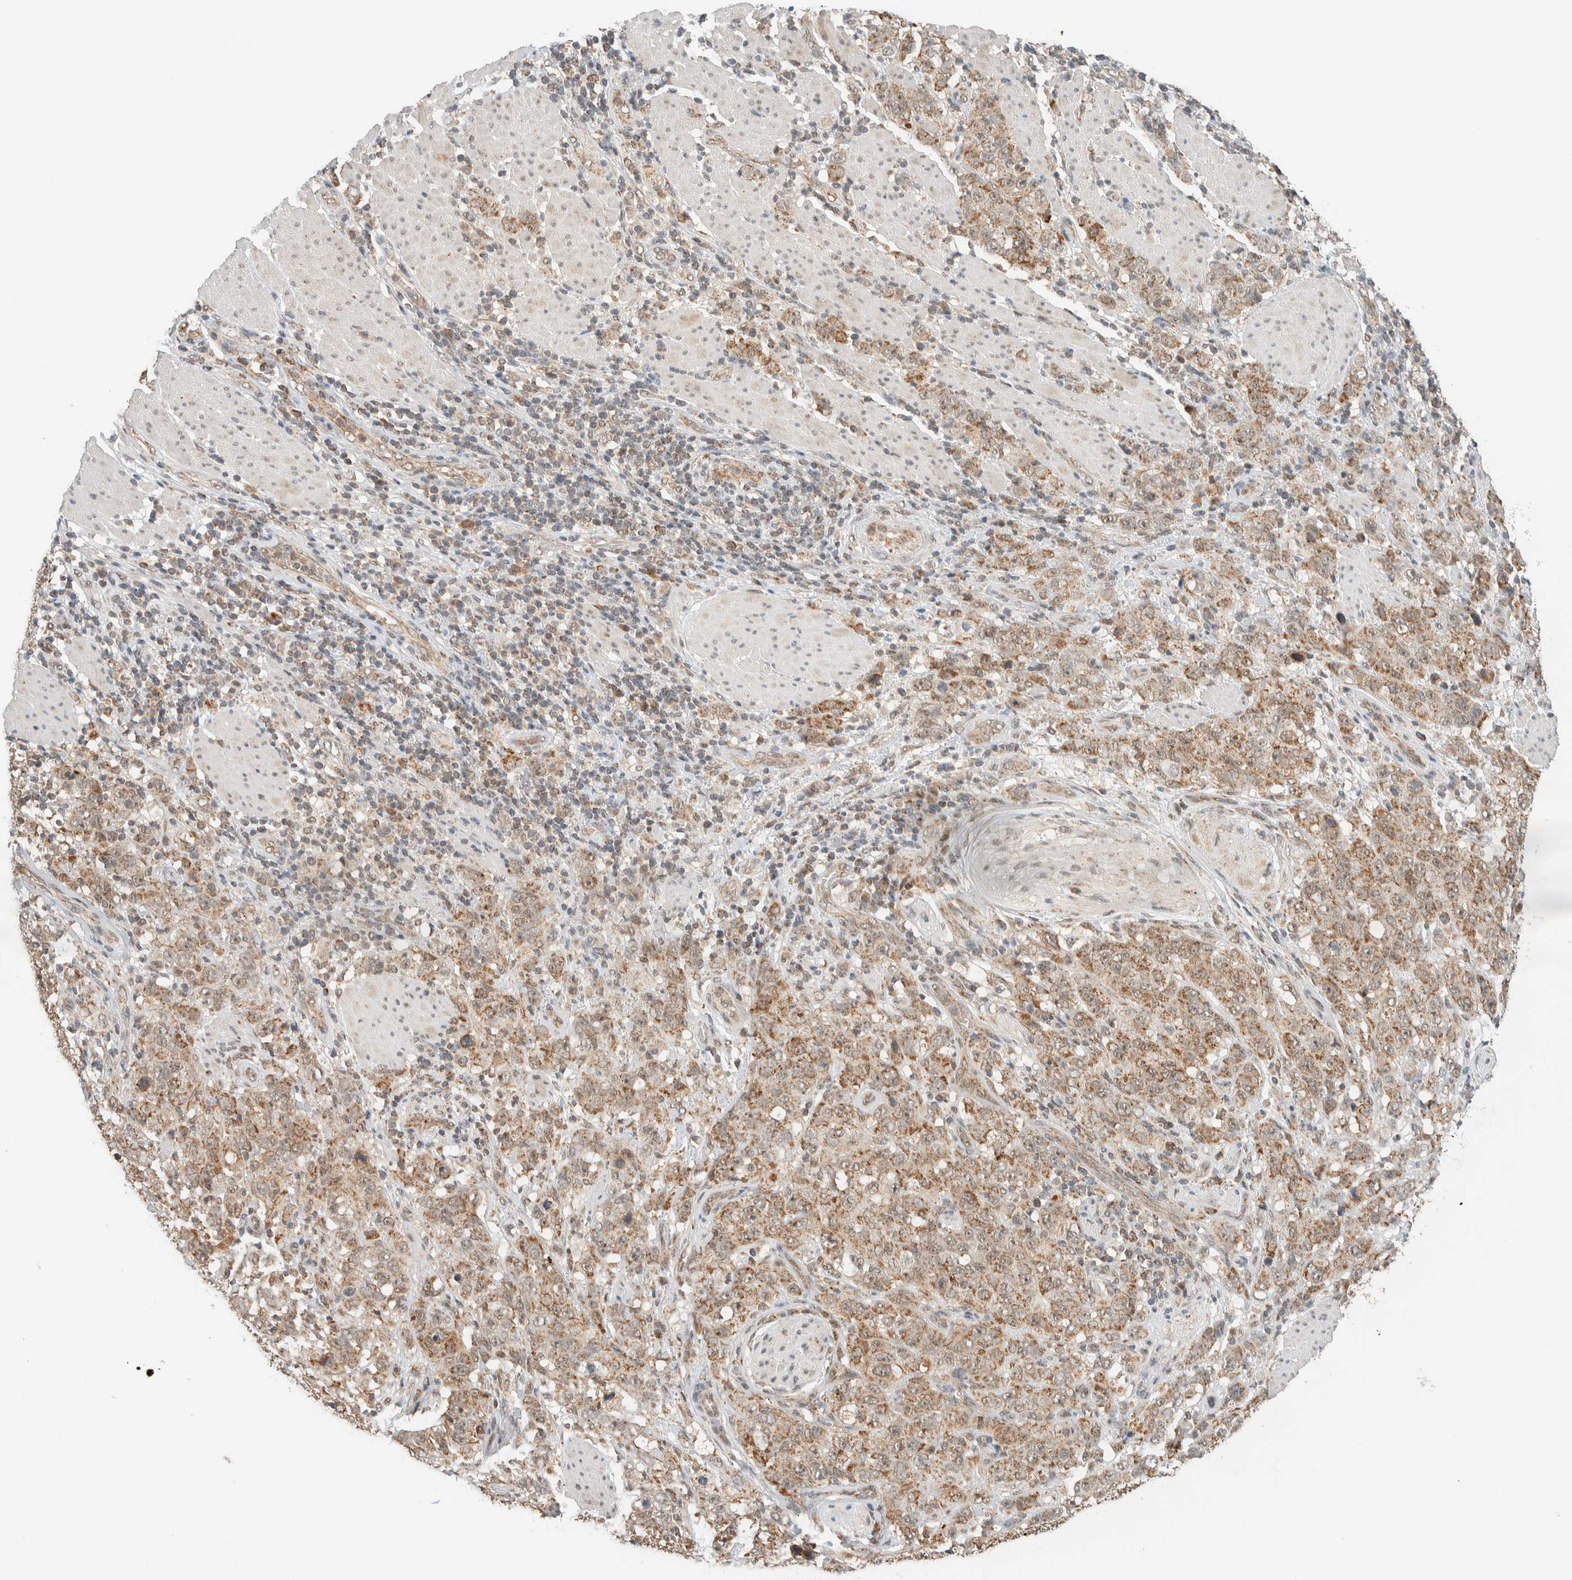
{"staining": {"intensity": "moderate", "quantity": ">75%", "location": "cytoplasmic/membranous"}, "tissue": "stomach cancer", "cell_type": "Tumor cells", "image_type": "cancer", "snomed": [{"axis": "morphology", "description": "Adenocarcinoma, NOS"}, {"axis": "topography", "description": "Stomach"}], "caption": "Immunohistochemistry of stomach cancer (adenocarcinoma) shows medium levels of moderate cytoplasmic/membranous positivity in about >75% of tumor cells.", "gene": "MRPL41", "patient": {"sex": "male", "age": 48}}